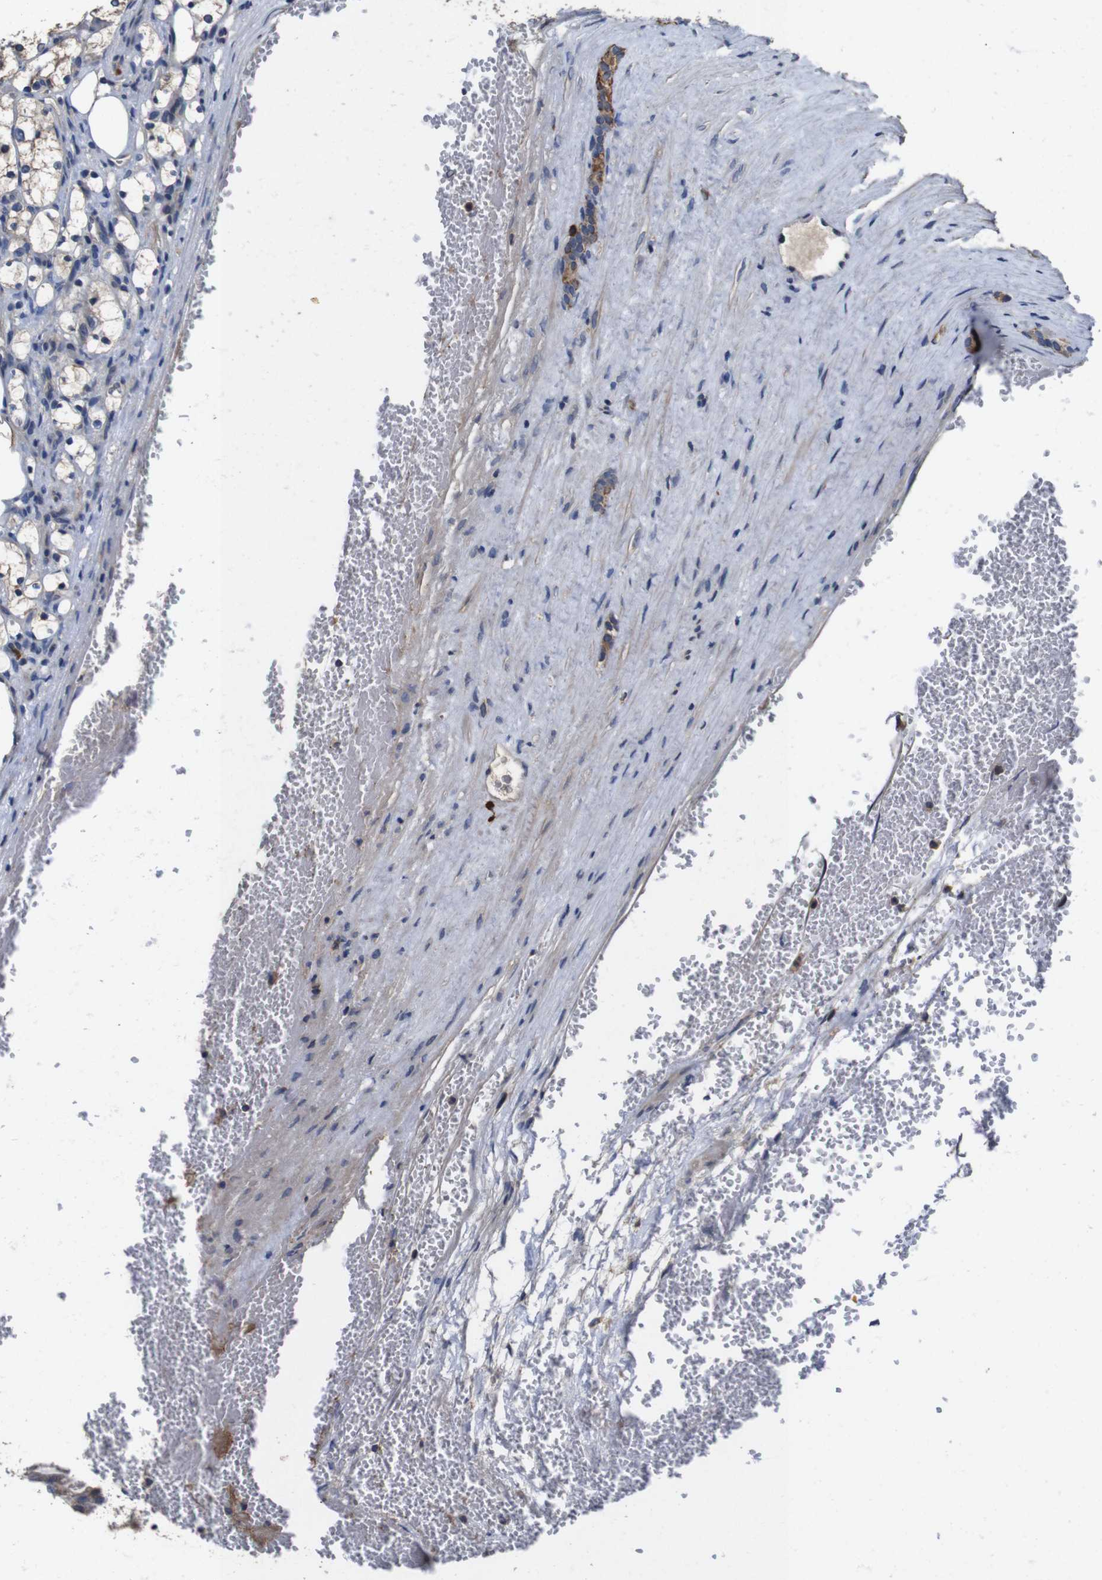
{"staining": {"intensity": "weak", "quantity": ">75%", "location": "cytoplasmic/membranous"}, "tissue": "renal cancer", "cell_type": "Tumor cells", "image_type": "cancer", "snomed": [{"axis": "morphology", "description": "Adenocarcinoma, NOS"}, {"axis": "topography", "description": "Kidney"}], "caption": "Immunohistochemistry (IHC) of adenocarcinoma (renal) reveals low levels of weak cytoplasmic/membranous positivity in approximately >75% of tumor cells. Immunohistochemistry (IHC) stains the protein of interest in brown and the nuclei are stained blue.", "gene": "GLIPR1", "patient": {"sex": "female", "age": 69}}